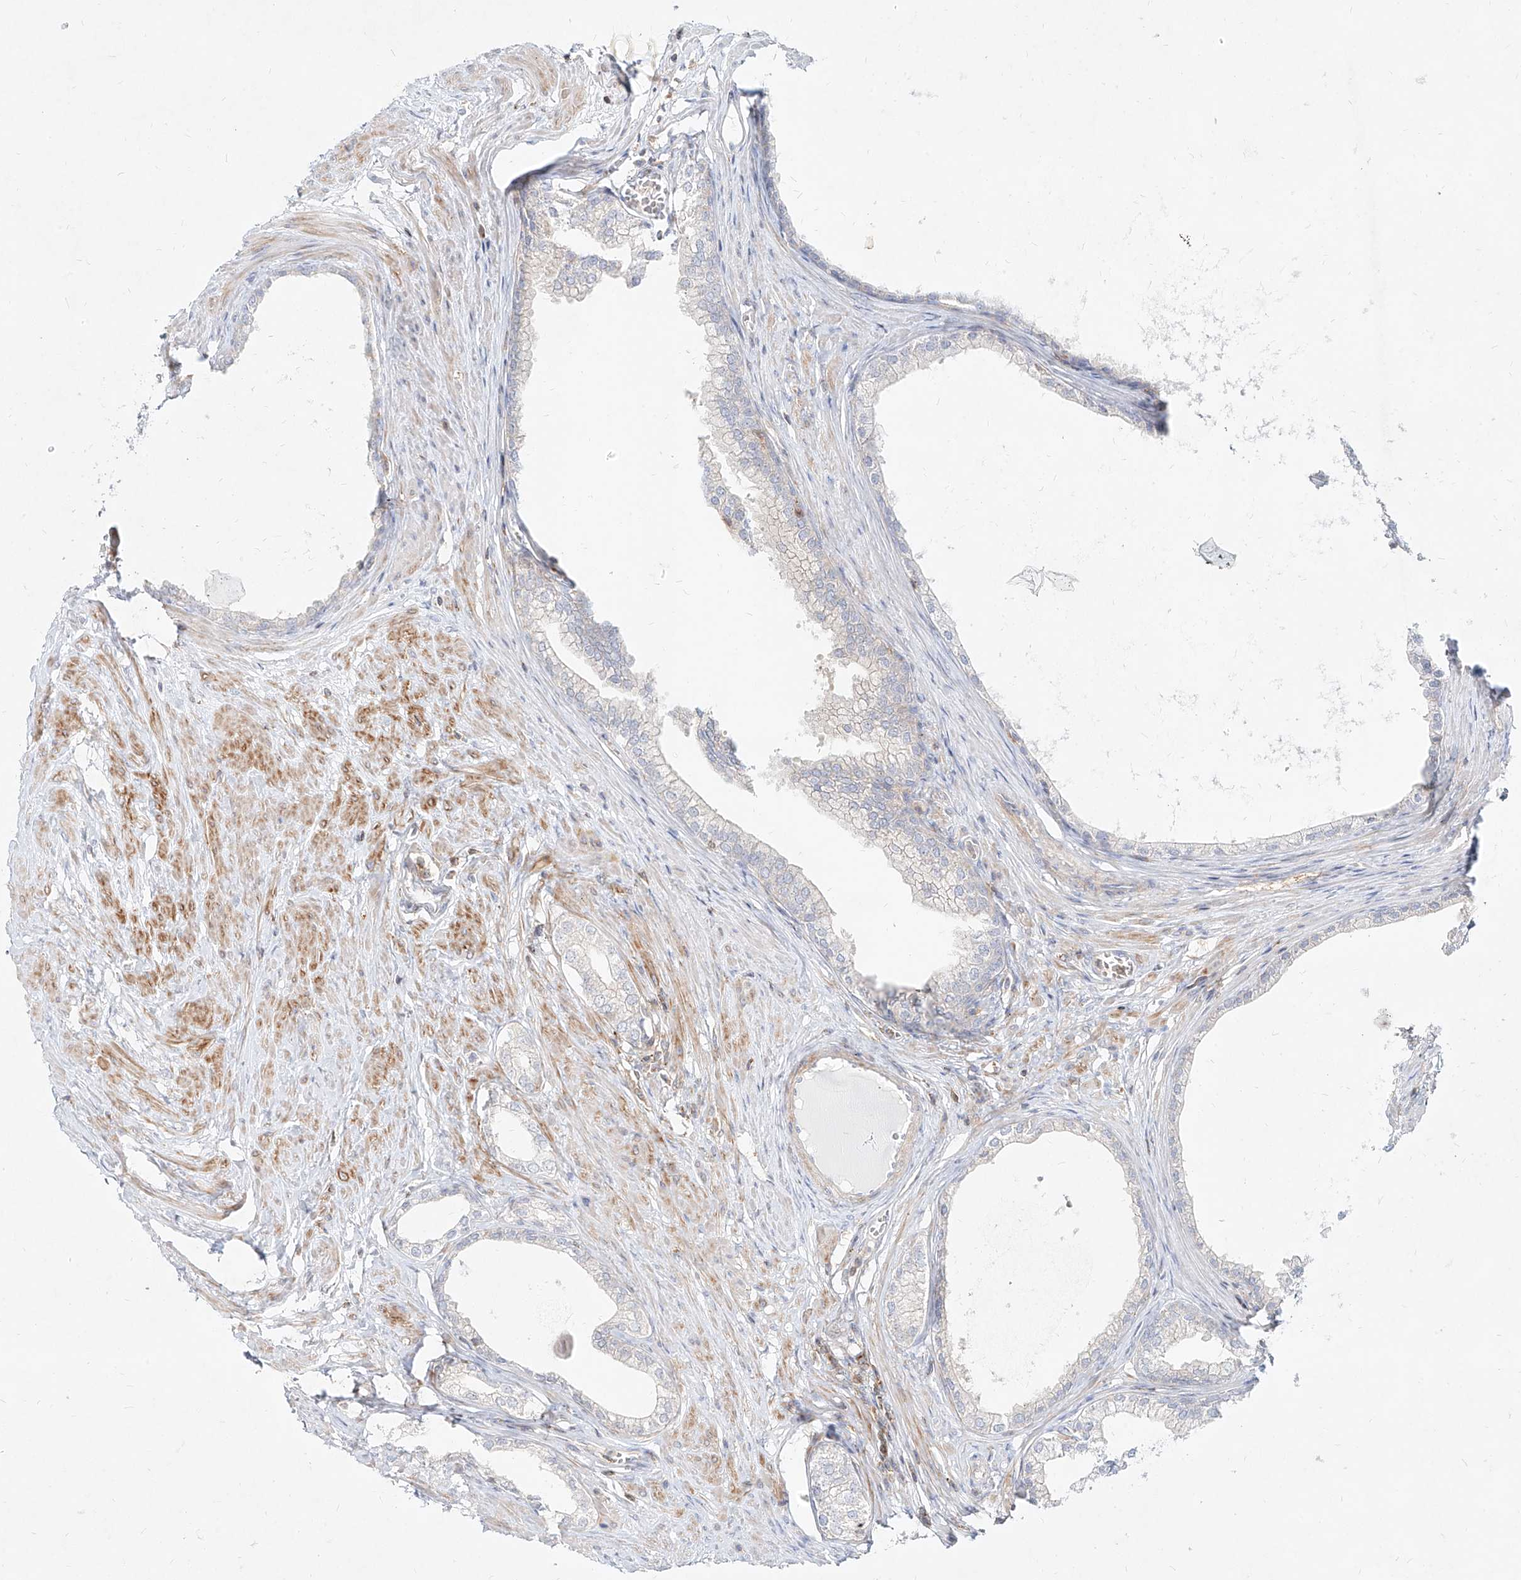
{"staining": {"intensity": "negative", "quantity": "none", "location": "none"}, "tissue": "prostate", "cell_type": "Glandular cells", "image_type": "normal", "snomed": [{"axis": "morphology", "description": "Normal tissue, NOS"}, {"axis": "morphology", "description": "Urothelial carcinoma, Low grade"}, {"axis": "topography", "description": "Urinary bladder"}, {"axis": "topography", "description": "Prostate"}], "caption": "Human prostate stained for a protein using immunohistochemistry (IHC) demonstrates no staining in glandular cells.", "gene": "SLC2A12", "patient": {"sex": "male", "age": 60}}